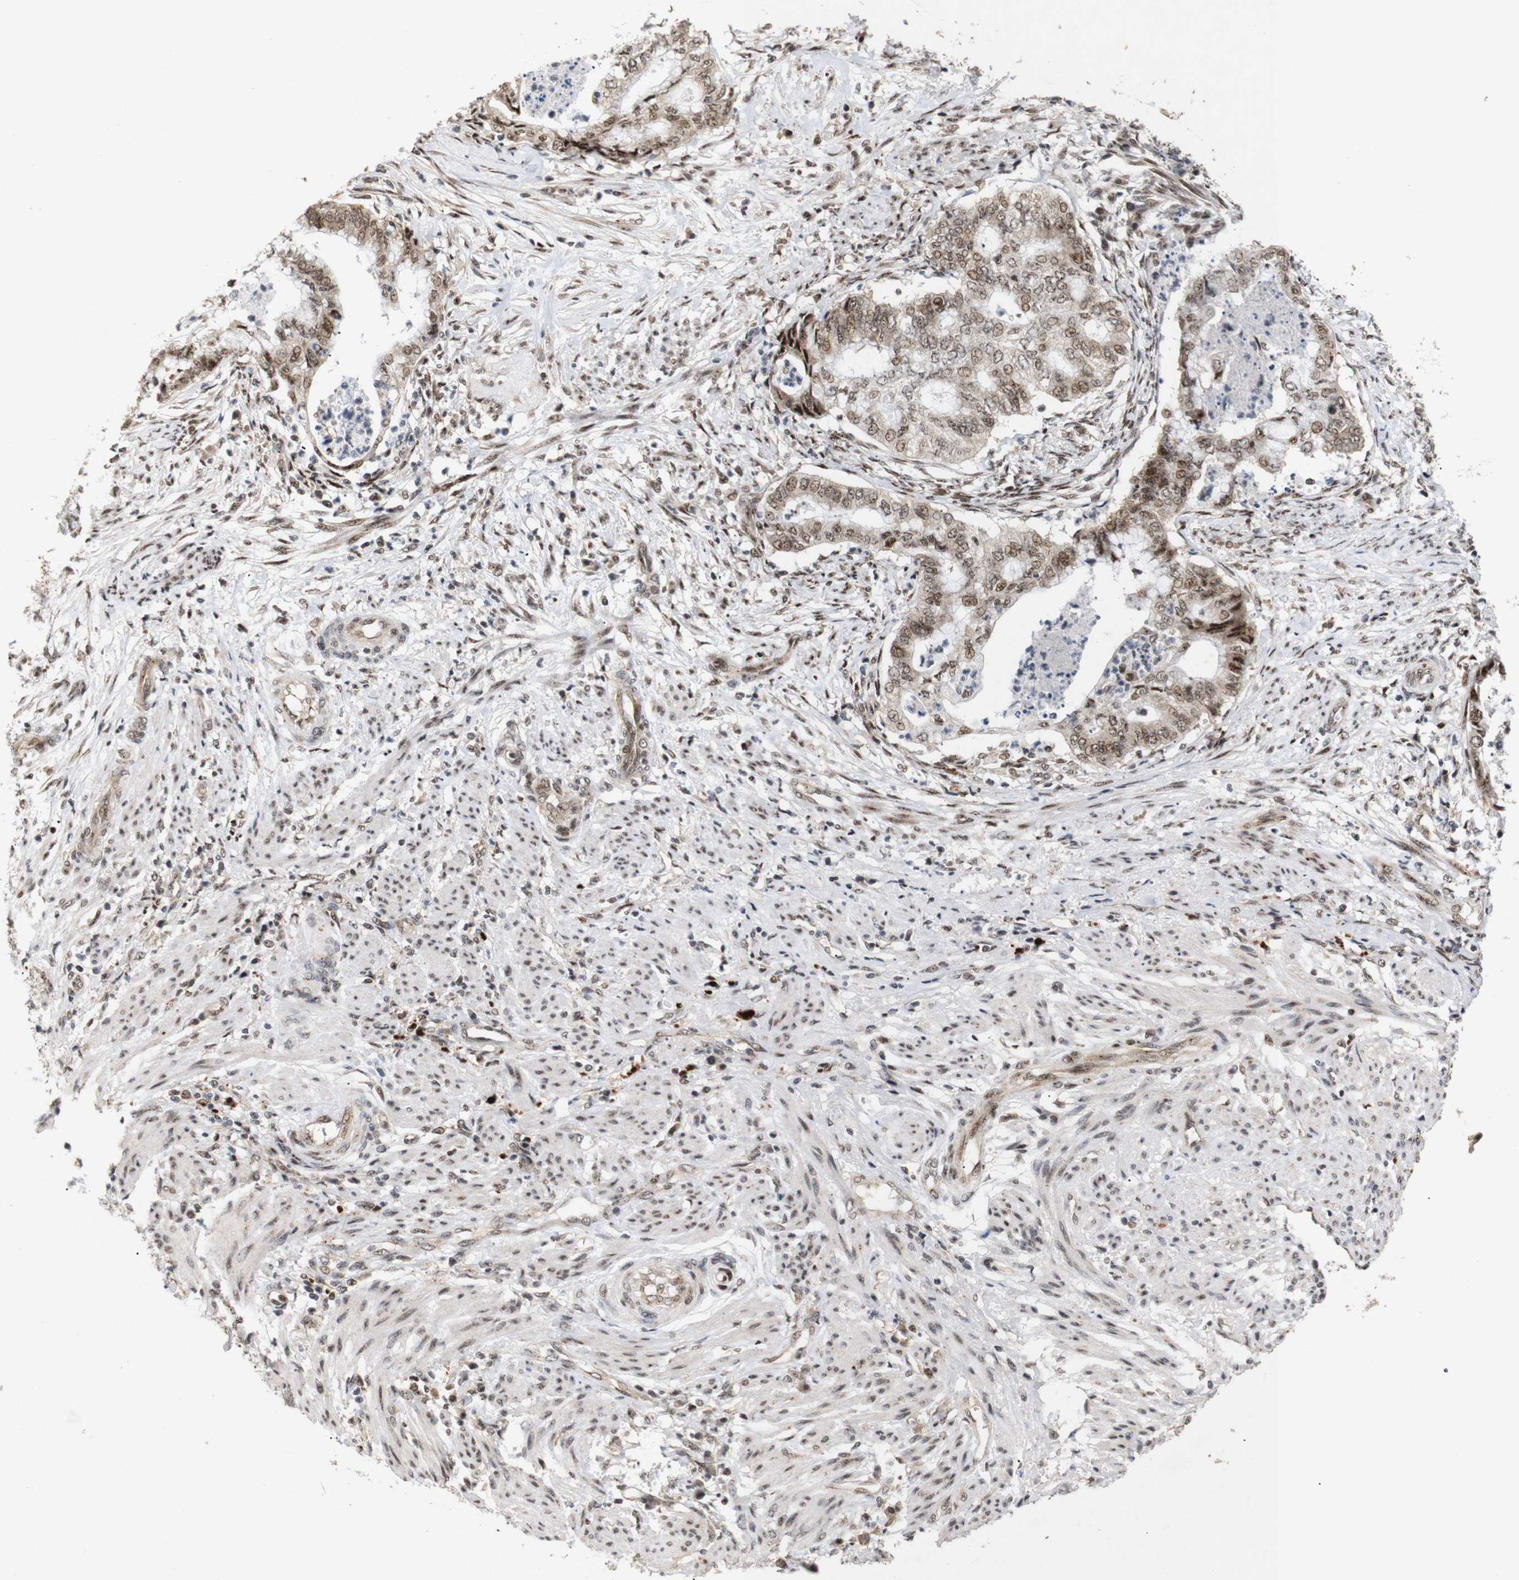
{"staining": {"intensity": "moderate", "quantity": ">75%", "location": "cytoplasmic/membranous,nuclear"}, "tissue": "endometrial cancer", "cell_type": "Tumor cells", "image_type": "cancer", "snomed": [{"axis": "morphology", "description": "Necrosis, NOS"}, {"axis": "morphology", "description": "Adenocarcinoma, NOS"}, {"axis": "topography", "description": "Endometrium"}], "caption": "Immunohistochemistry (IHC) staining of endometrial cancer, which exhibits medium levels of moderate cytoplasmic/membranous and nuclear staining in about >75% of tumor cells indicating moderate cytoplasmic/membranous and nuclear protein positivity. The staining was performed using DAB (3,3'-diaminobenzidine) (brown) for protein detection and nuclei were counterstained in hematoxylin (blue).", "gene": "PYM1", "patient": {"sex": "female", "age": 79}}